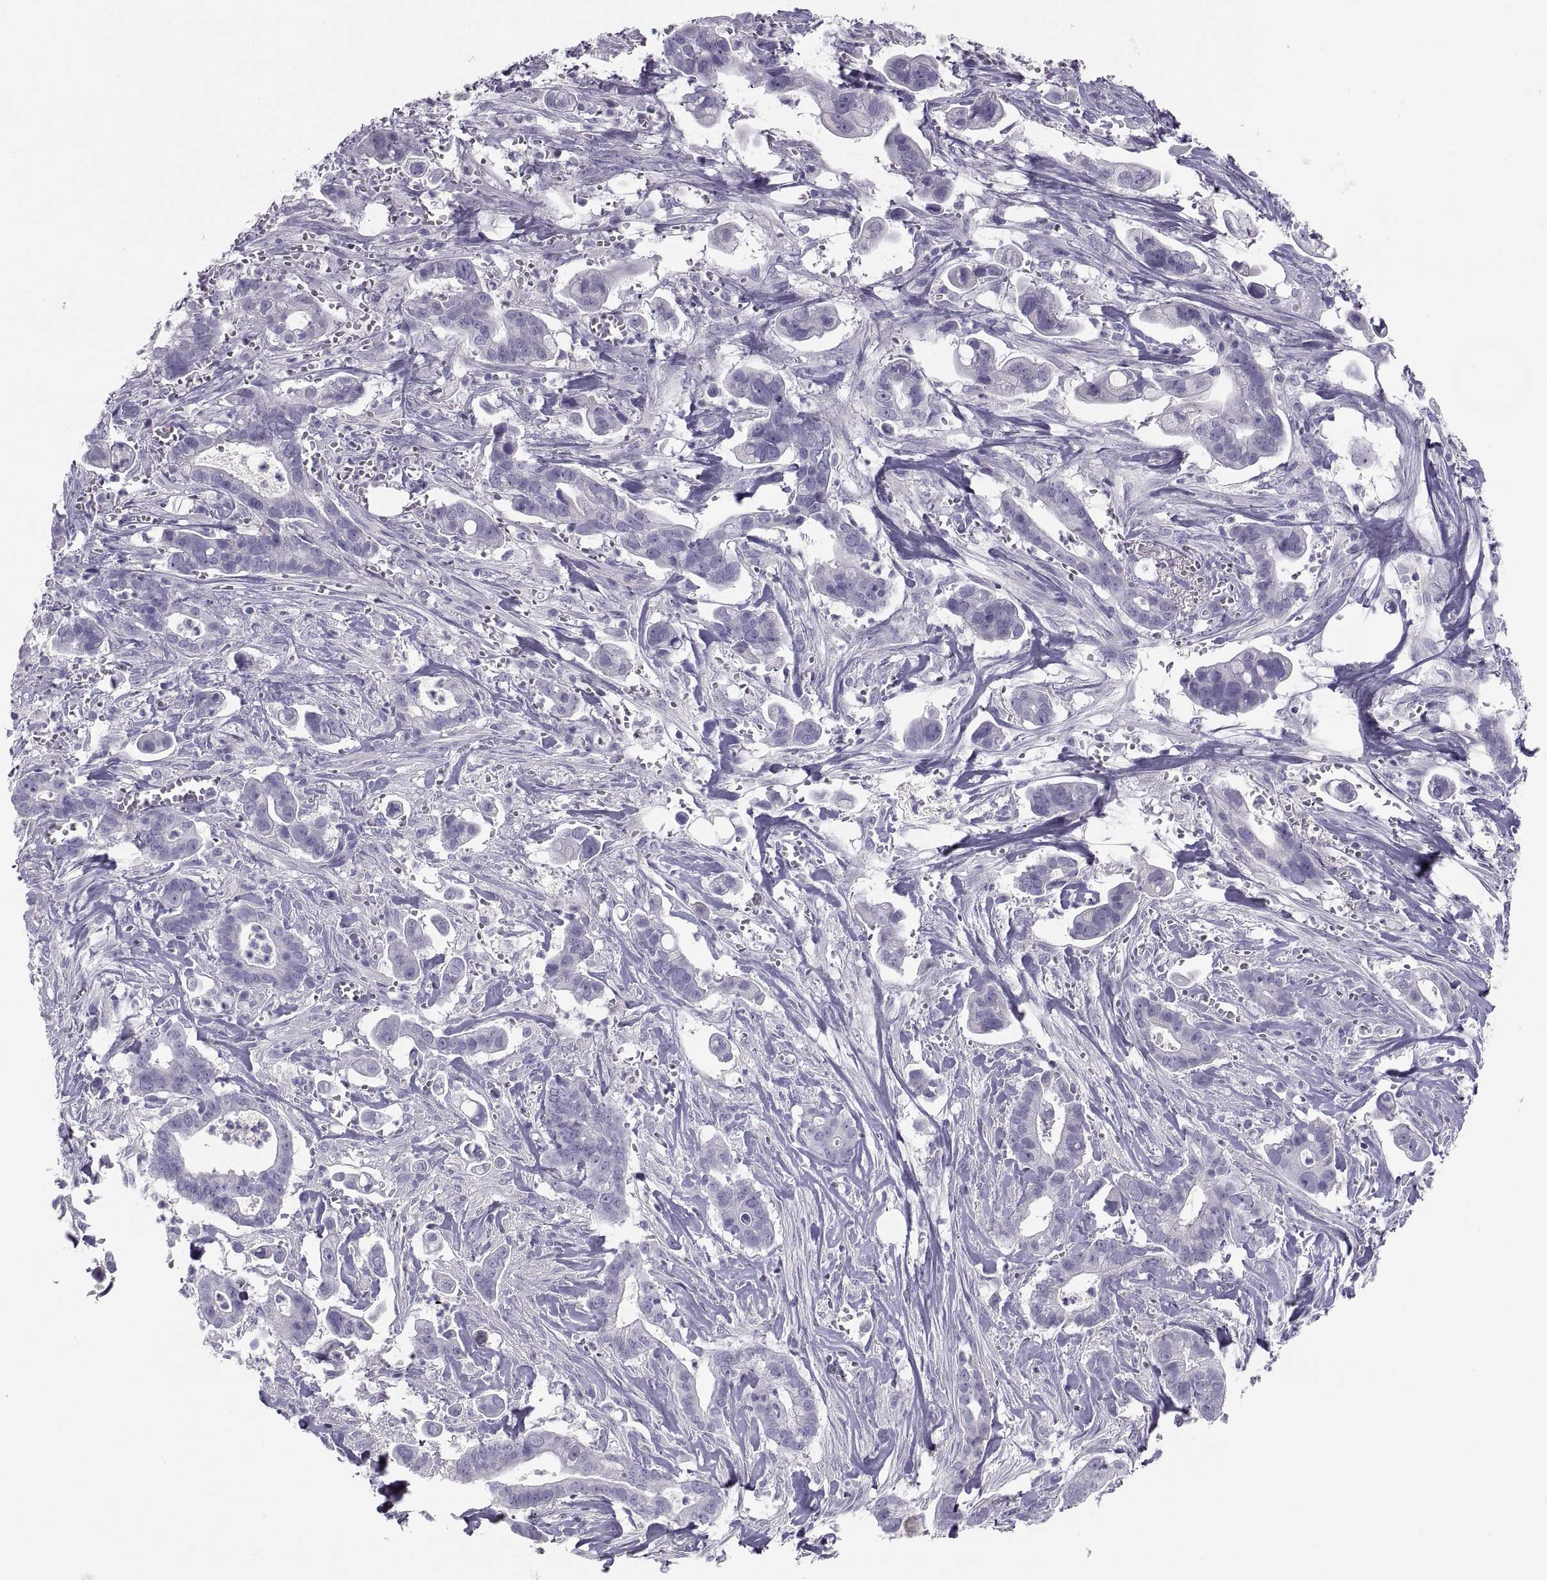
{"staining": {"intensity": "negative", "quantity": "none", "location": "none"}, "tissue": "pancreatic cancer", "cell_type": "Tumor cells", "image_type": "cancer", "snomed": [{"axis": "morphology", "description": "Adenocarcinoma, NOS"}, {"axis": "topography", "description": "Pancreas"}], "caption": "Tumor cells are negative for brown protein staining in pancreatic cancer (adenocarcinoma). The staining was performed using DAB (3,3'-diaminobenzidine) to visualize the protein expression in brown, while the nuclei were stained in blue with hematoxylin (Magnification: 20x).", "gene": "MAGEB2", "patient": {"sex": "male", "age": 61}}